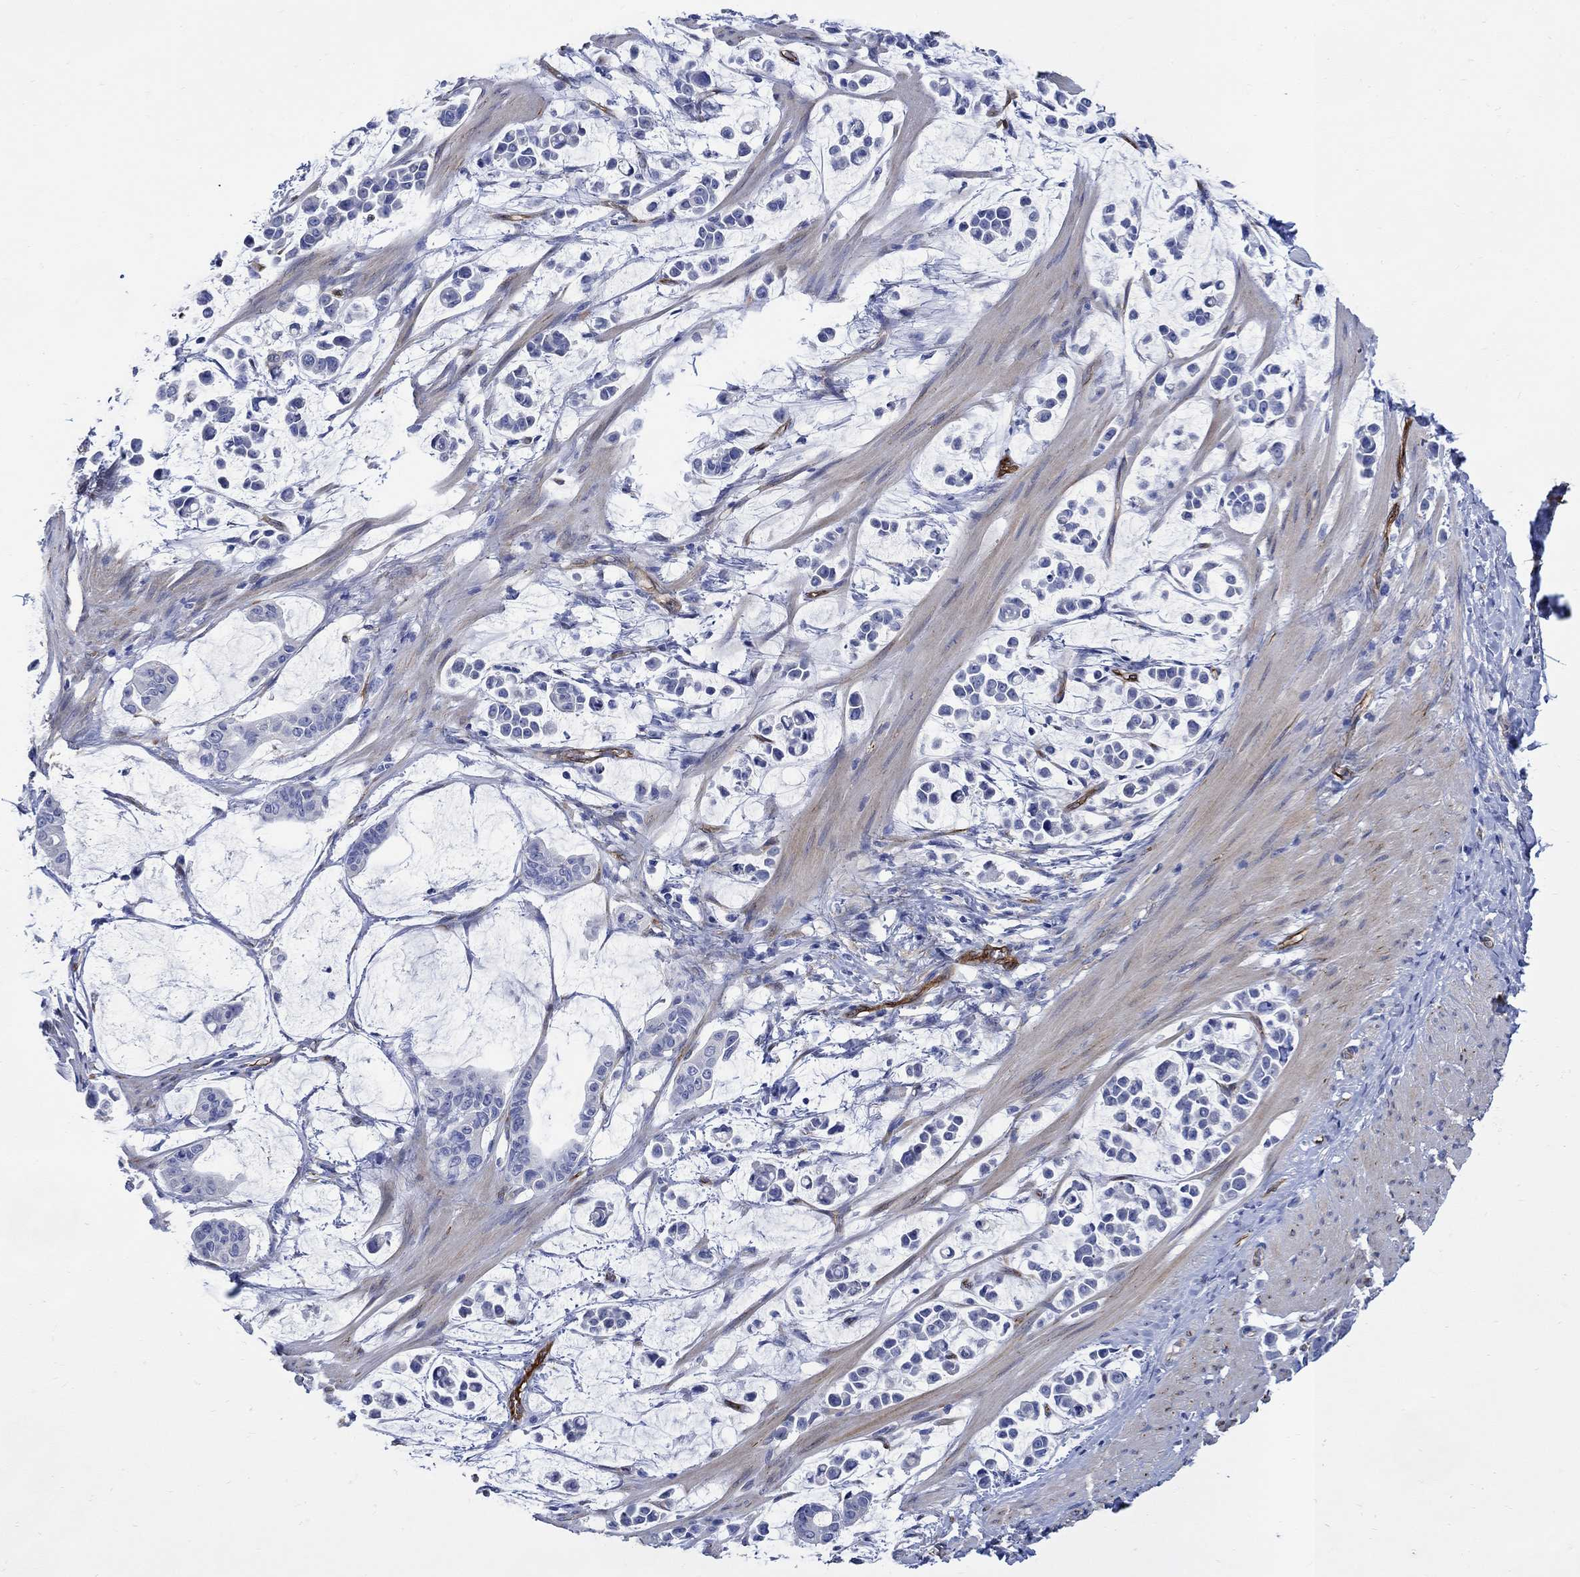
{"staining": {"intensity": "negative", "quantity": "none", "location": "none"}, "tissue": "stomach cancer", "cell_type": "Tumor cells", "image_type": "cancer", "snomed": [{"axis": "morphology", "description": "Adenocarcinoma, NOS"}, {"axis": "topography", "description": "Stomach"}], "caption": "IHC photomicrograph of human adenocarcinoma (stomach) stained for a protein (brown), which displays no positivity in tumor cells.", "gene": "TGM2", "patient": {"sex": "male", "age": 82}}